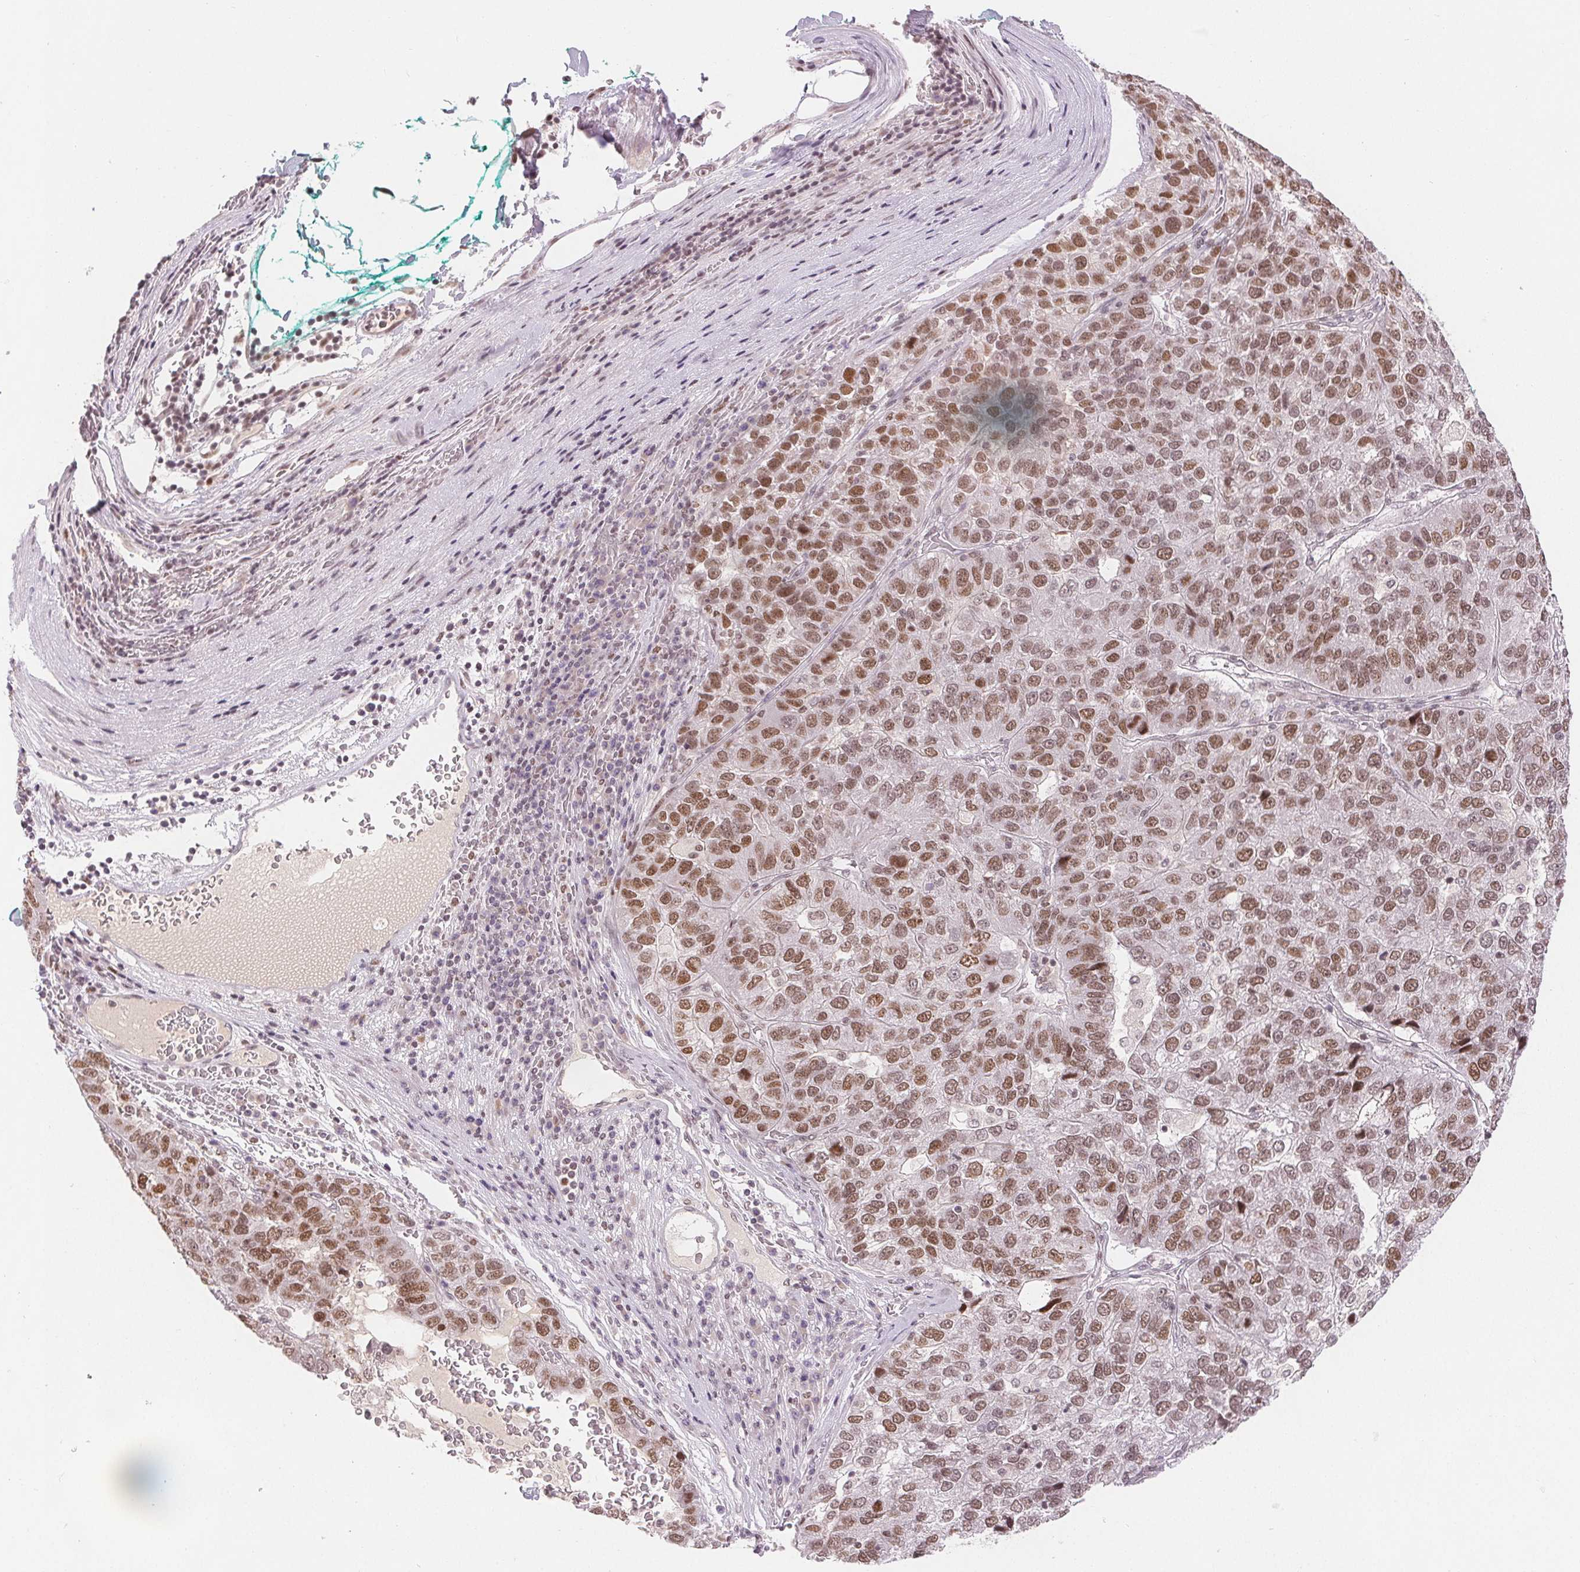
{"staining": {"intensity": "moderate", "quantity": ">75%", "location": "nuclear"}, "tissue": "pancreatic cancer", "cell_type": "Tumor cells", "image_type": "cancer", "snomed": [{"axis": "morphology", "description": "Adenocarcinoma, NOS"}, {"axis": "topography", "description": "Pancreas"}], "caption": "Protein expression analysis of human pancreatic cancer reveals moderate nuclear staining in about >75% of tumor cells.", "gene": "DEK", "patient": {"sex": "female", "age": 61}}